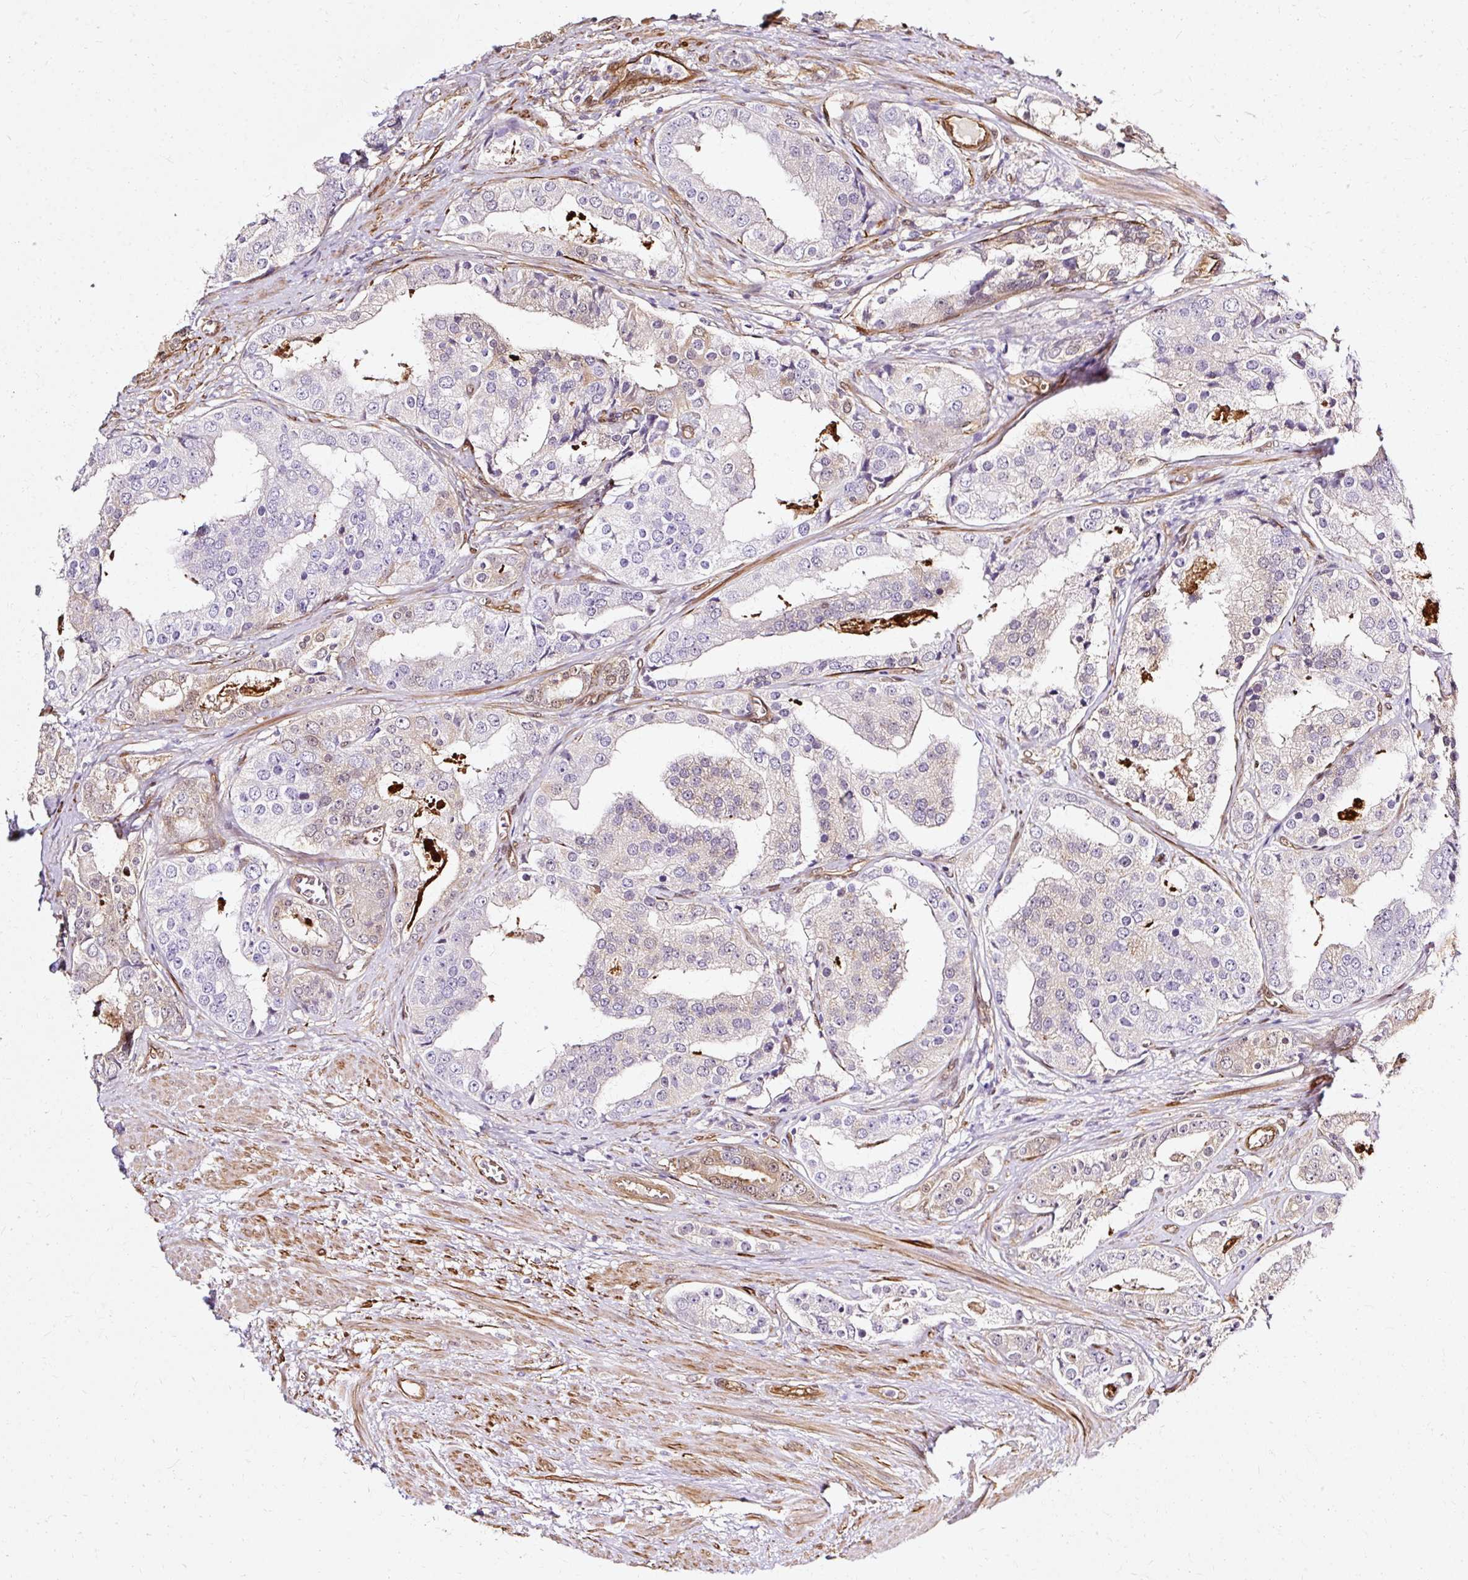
{"staining": {"intensity": "weak", "quantity": "25%-75%", "location": "cytoplasmic/membranous"}, "tissue": "prostate cancer", "cell_type": "Tumor cells", "image_type": "cancer", "snomed": [{"axis": "morphology", "description": "Adenocarcinoma, High grade"}, {"axis": "topography", "description": "Prostate"}], "caption": "Protein staining by IHC exhibits weak cytoplasmic/membranous staining in about 25%-75% of tumor cells in prostate cancer (high-grade adenocarcinoma).", "gene": "CNN3", "patient": {"sex": "male", "age": 71}}